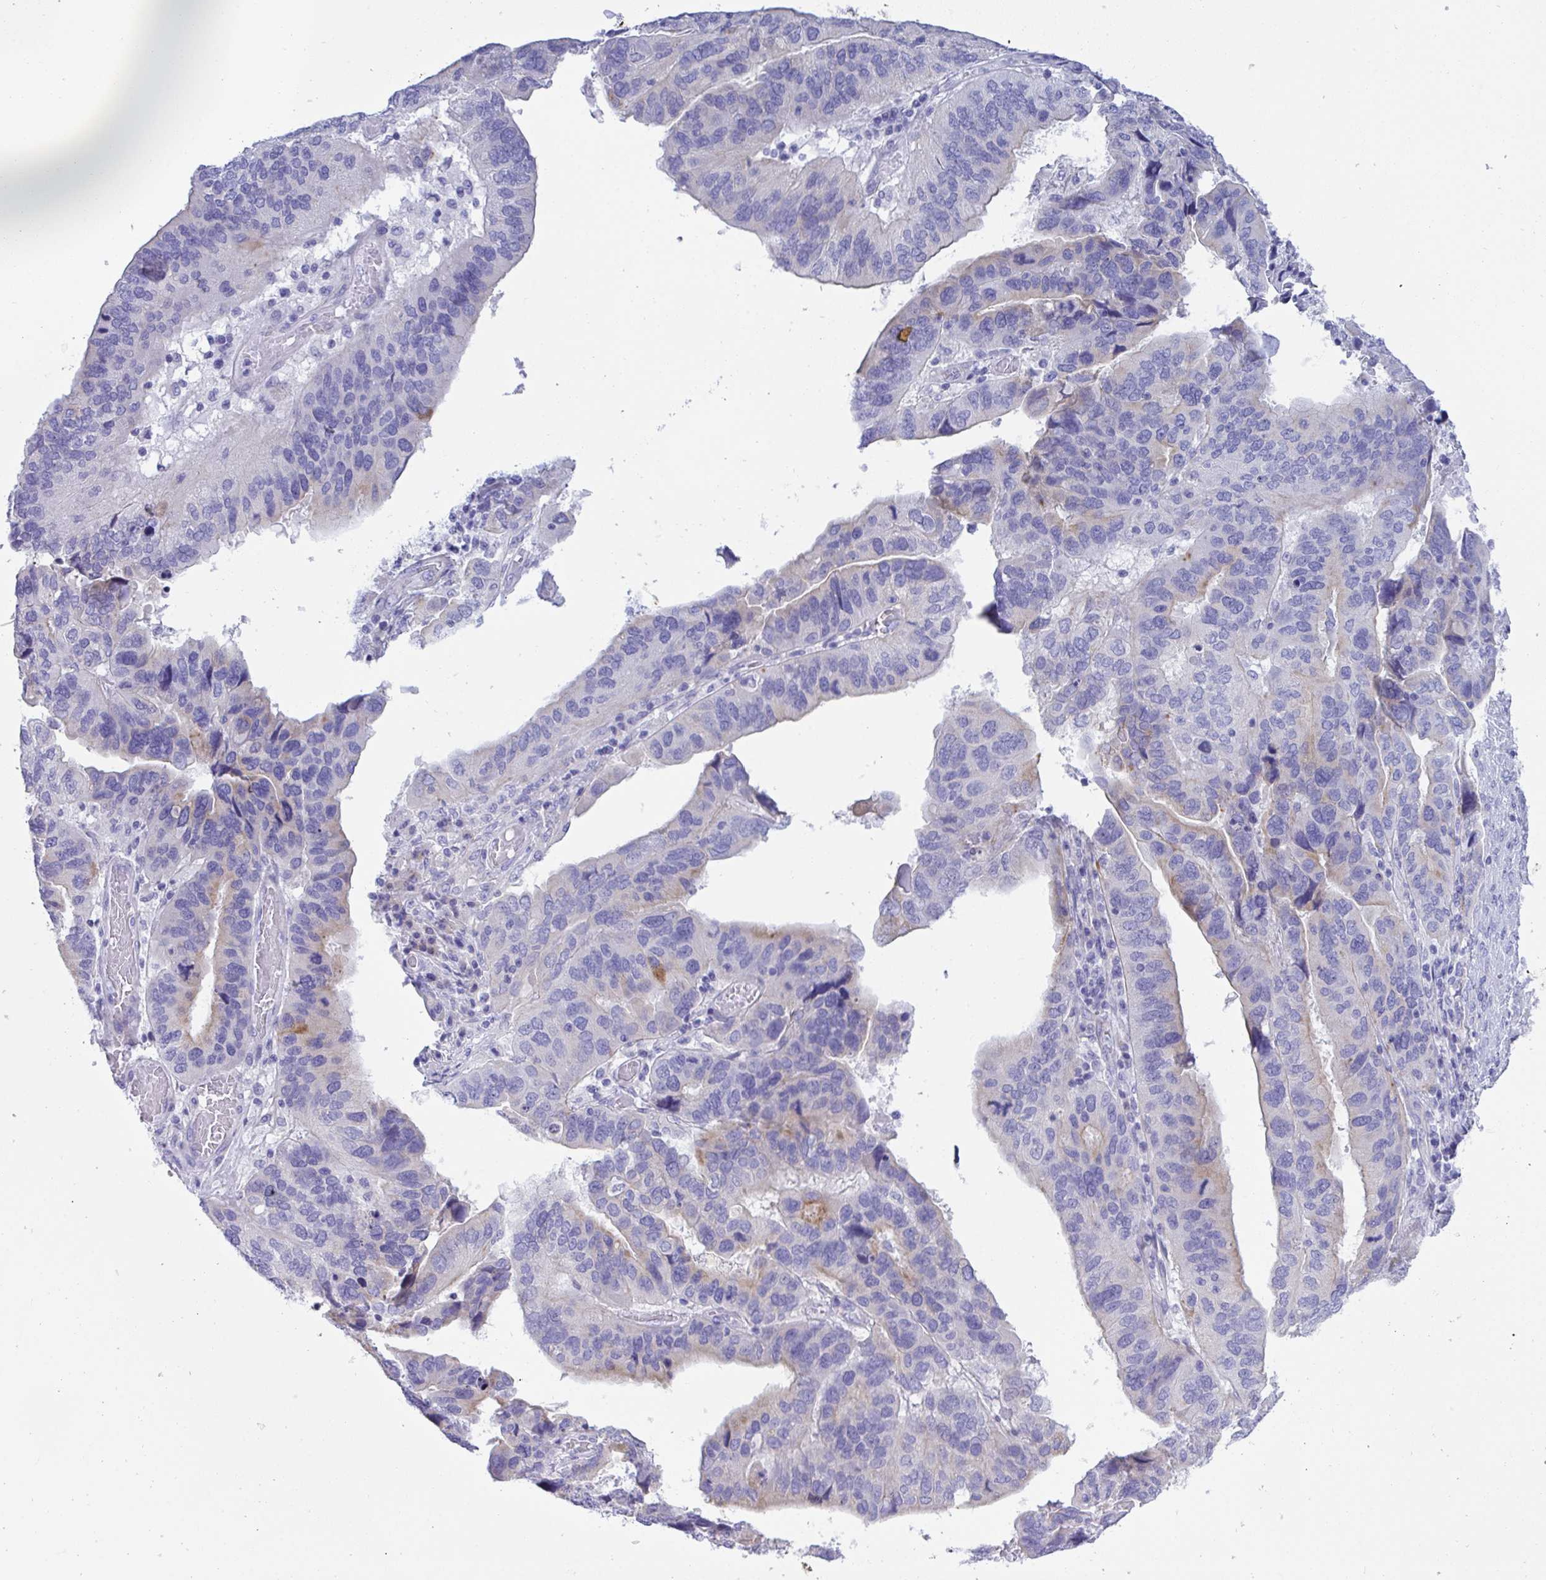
{"staining": {"intensity": "weak", "quantity": "<25%", "location": "cytoplasmic/membranous"}, "tissue": "ovarian cancer", "cell_type": "Tumor cells", "image_type": "cancer", "snomed": [{"axis": "morphology", "description": "Cystadenocarcinoma, serous, NOS"}, {"axis": "topography", "description": "Ovary"}], "caption": "Photomicrograph shows no protein expression in tumor cells of ovarian cancer tissue.", "gene": "TMEM106B", "patient": {"sex": "female", "age": 79}}